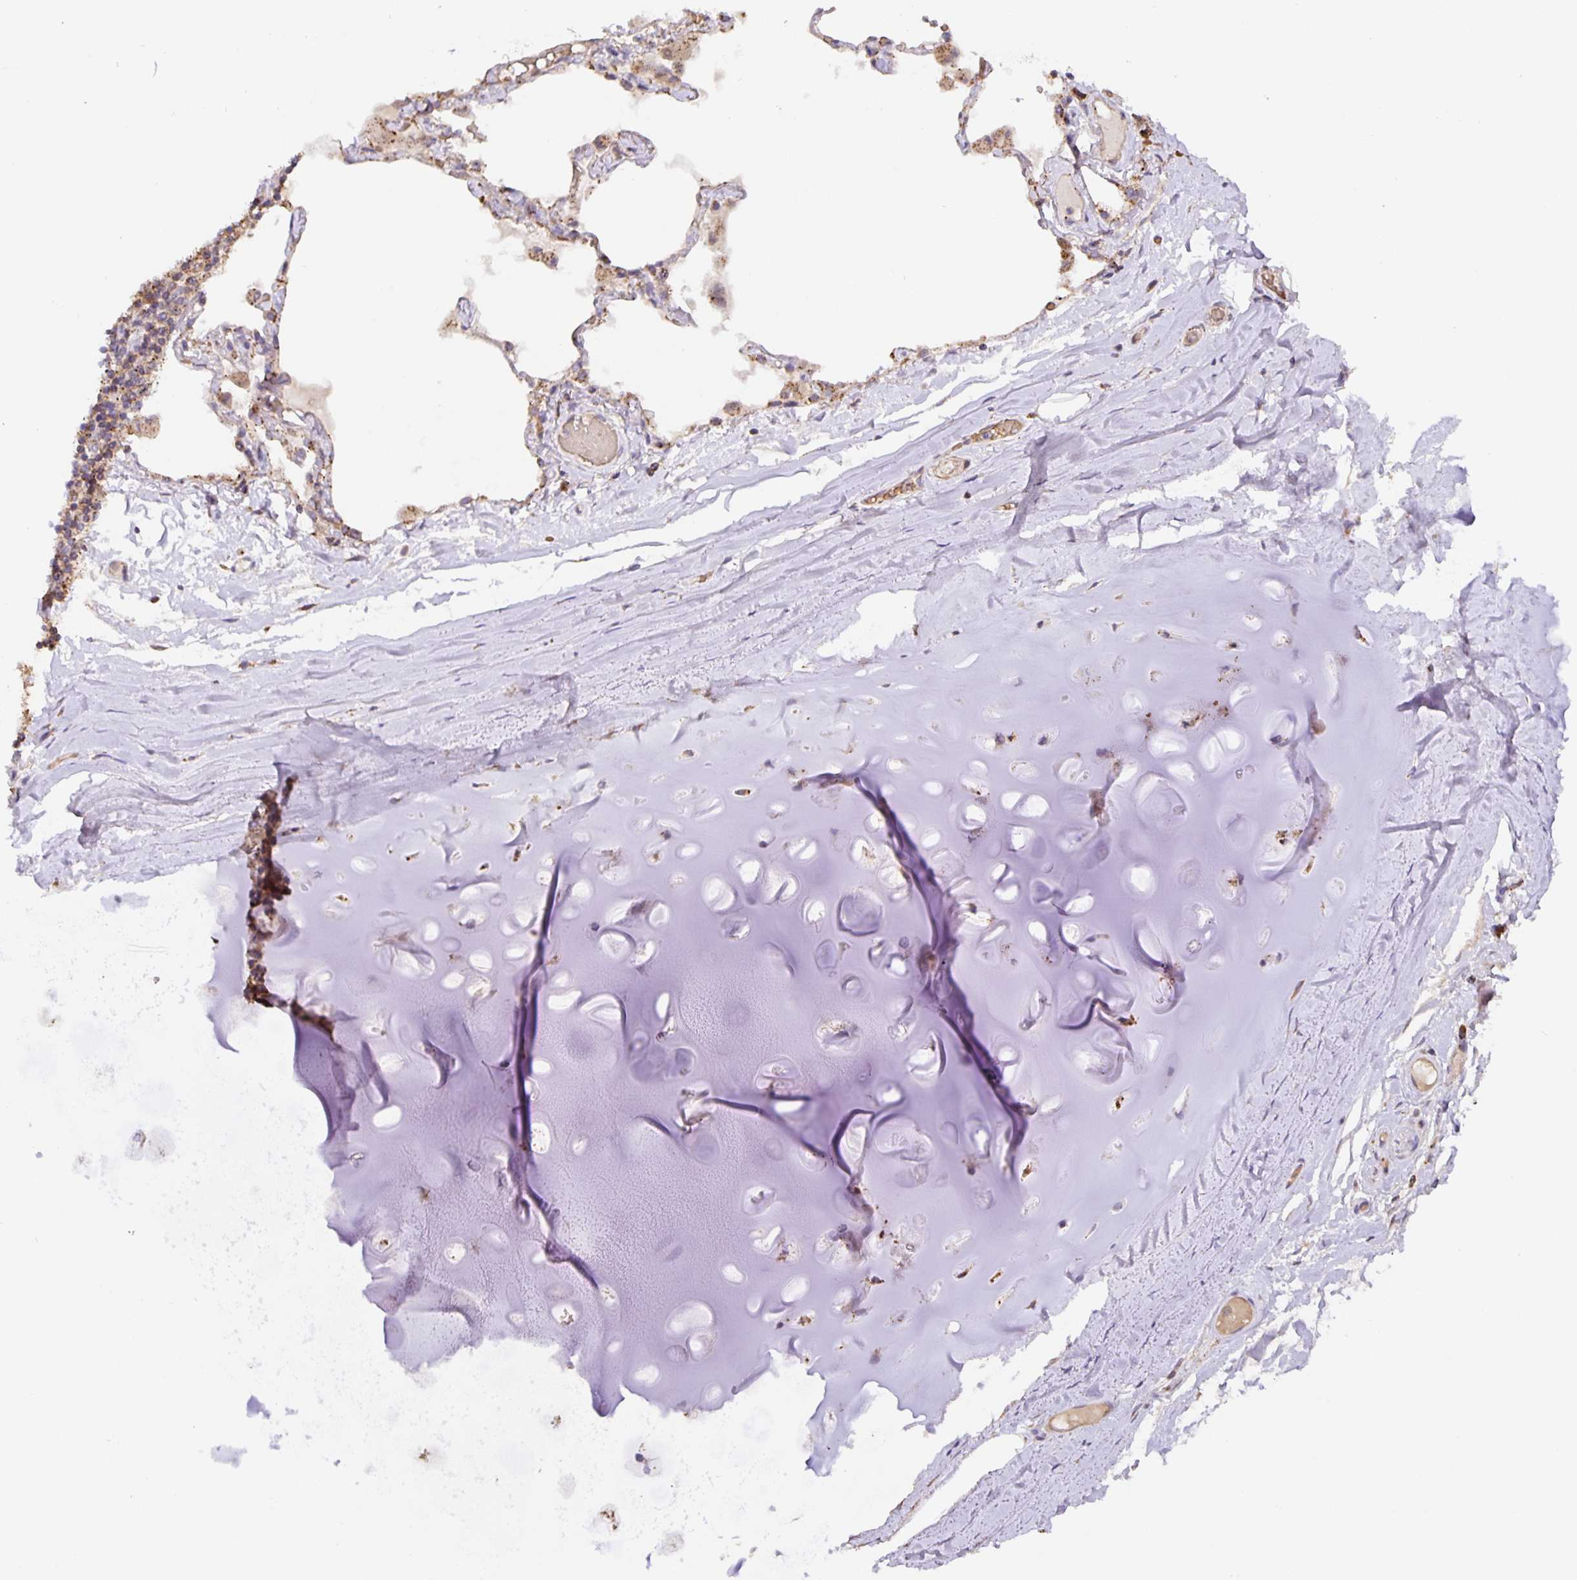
{"staining": {"intensity": "moderate", "quantity": "25%-75%", "location": "cytoplasmic/membranous"}, "tissue": "soft tissue", "cell_type": "Chondrocytes", "image_type": "normal", "snomed": [{"axis": "morphology", "description": "Normal tissue, NOS"}, {"axis": "topography", "description": "Cartilage tissue"}, {"axis": "topography", "description": "Bronchus"}], "caption": "Immunohistochemistry (IHC) (DAB (3,3'-diaminobenzidine)) staining of normal human soft tissue shows moderate cytoplasmic/membranous protein staining in approximately 25%-75% of chondrocytes.", "gene": "TMEM71", "patient": {"sex": "male", "age": 64}}